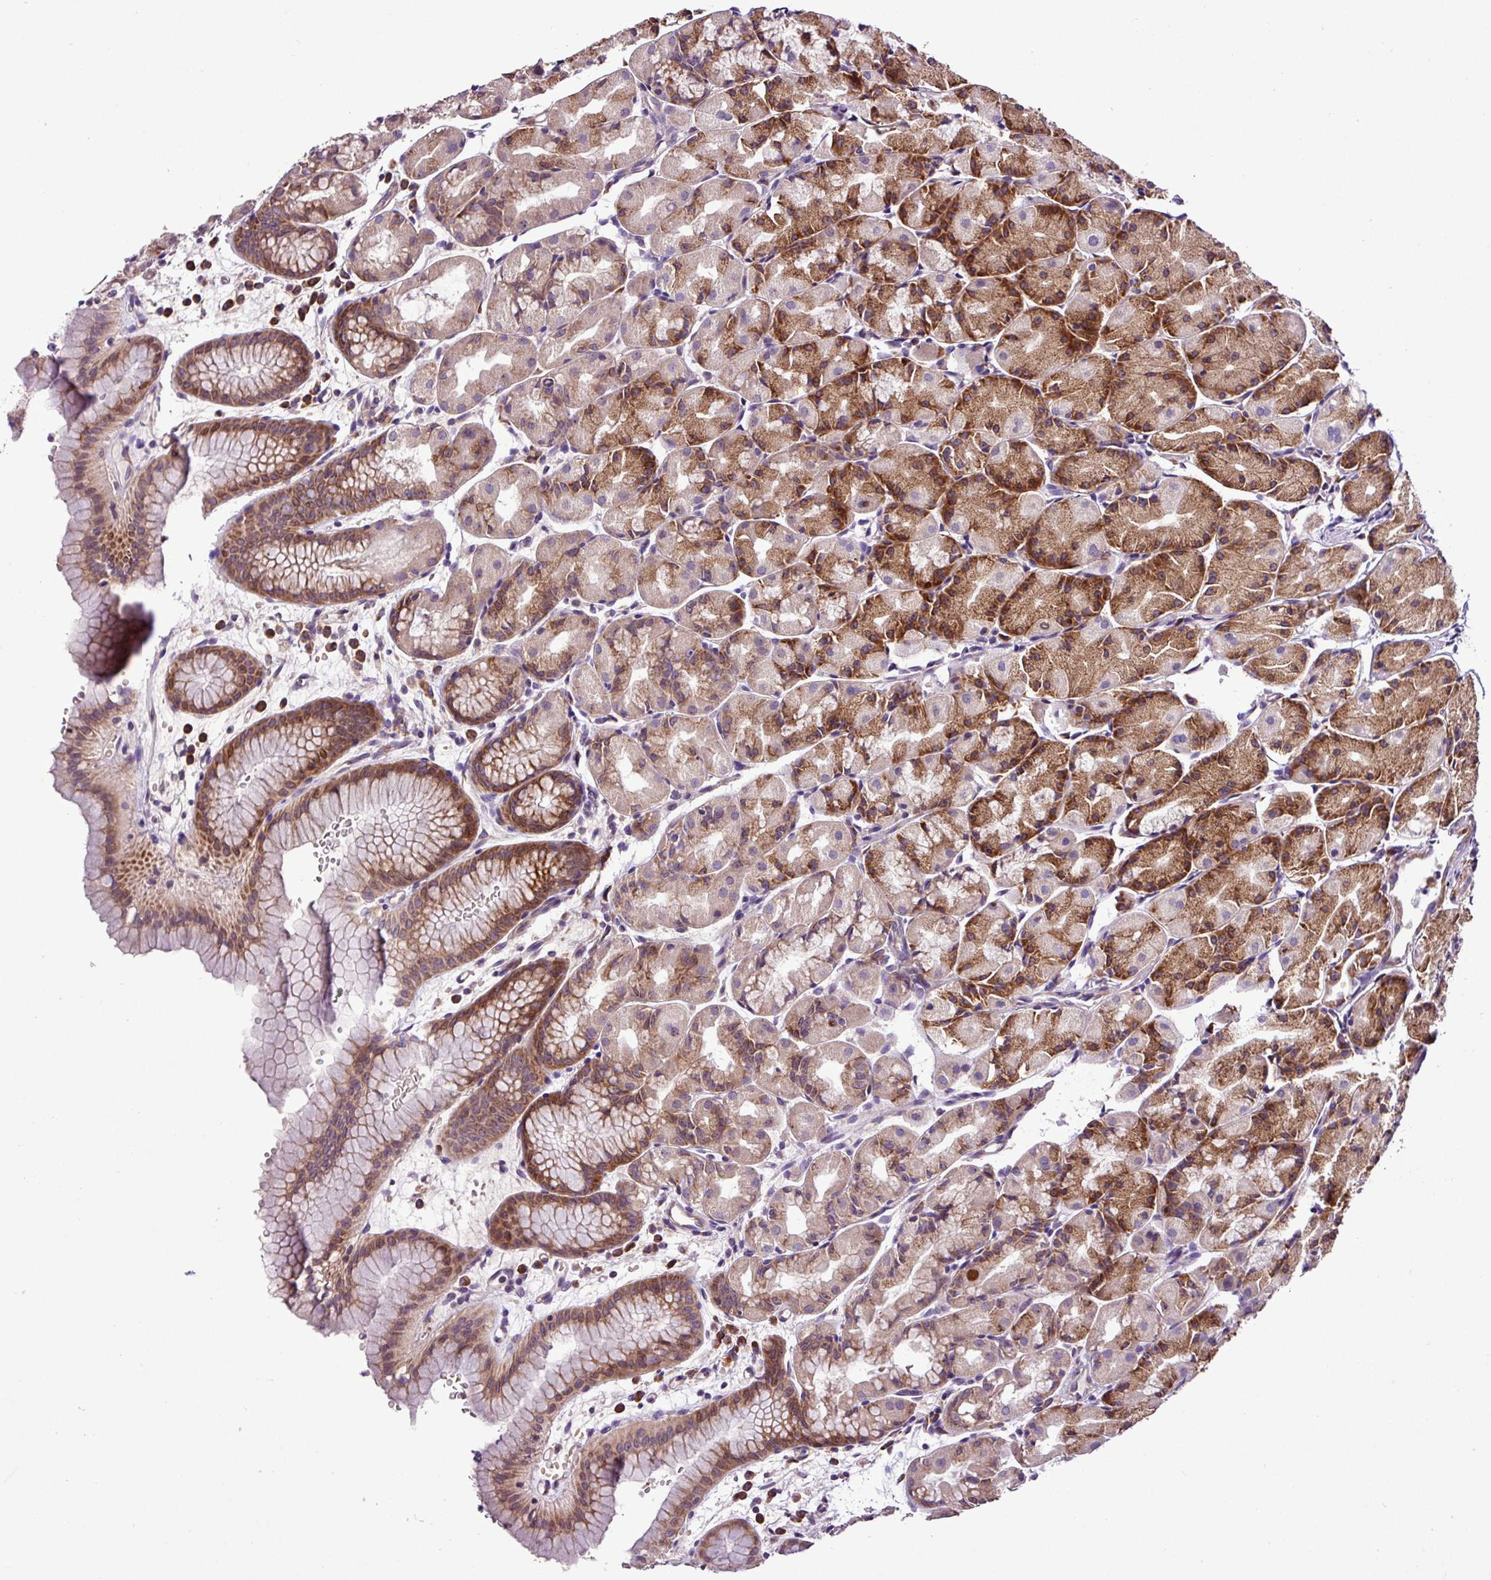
{"staining": {"intensity": "strong", "quantity": "25%-75%", "location": "cytoplasmic/membranous"}, "tissue": "stomach", "cell_type": "Glandular cells", "image_type": "normal", "snomed": [{"axis": "morphology", "description": "Normal tissue, NOS"}, {"axis": "topography", "description": "Stomach, upper"}], "caption": "IHC of normal stomach demonstrates high levels of strong cytoplasmic/membranous staining in about 25%-75% of glandular cells.", "gene": "RPL13", "patient": {"sex": "male", "age": 47}}